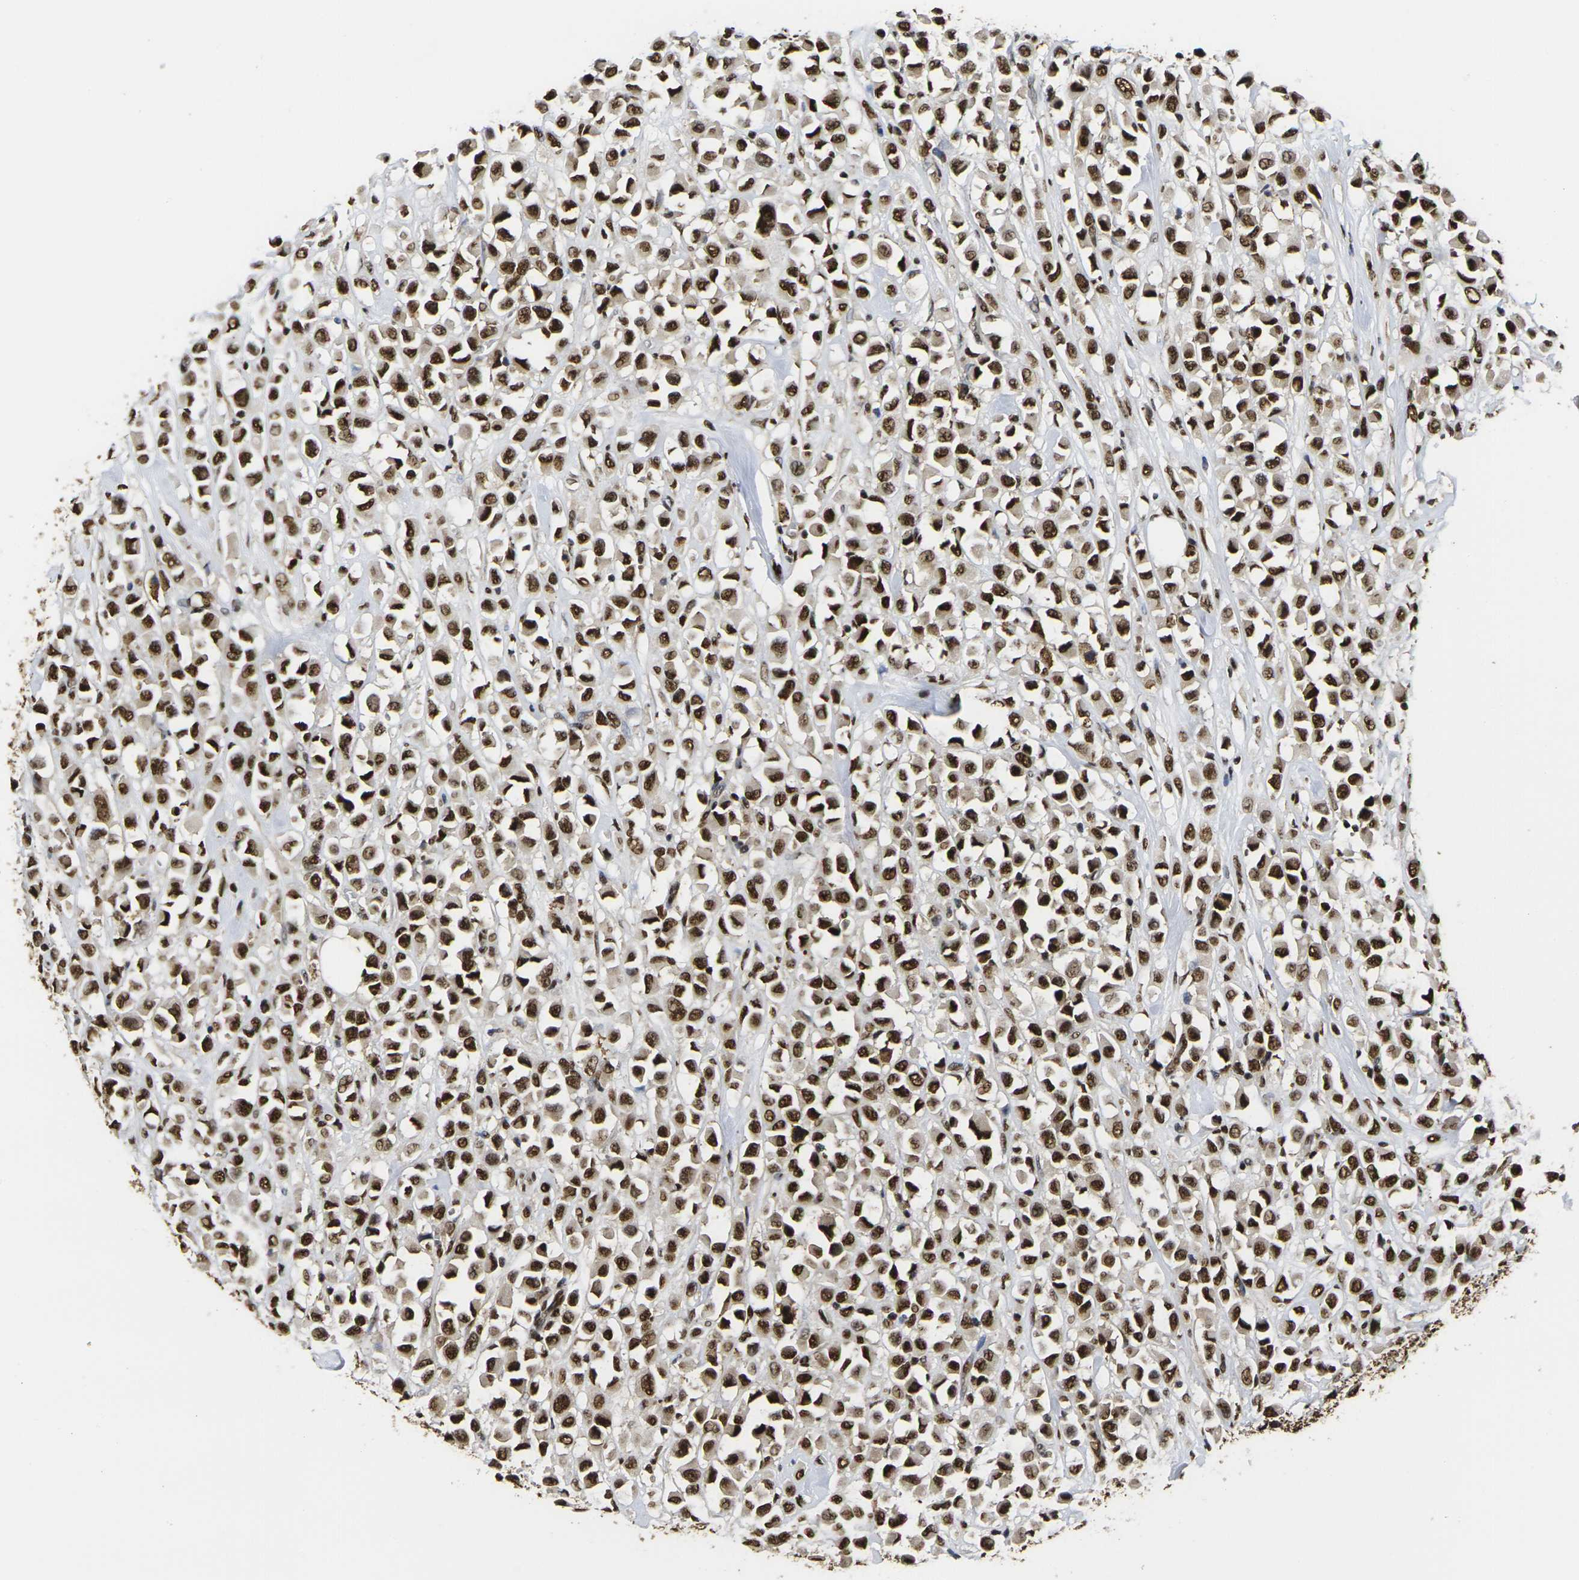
{"staining": {"intensity": "strong", "quantity": ">75%", "location": "nuclear"}, "tissue": "breast cancer", "cell_type": "Tumor cells", "image_type": "cancer", "snomed": [{"axis": "morphology", "description": "Duct carcinoma"}, {"axis": "topography", "description": "Breast"}], "caption": "Human breast infiltrating ductal carcinoma stained for a protein (brown) demonstrates strong nuclear positive staining in about >75% of tumor cells.", "gene": "SMARCC1", "patient": {"sex": "female", "age": 61}}